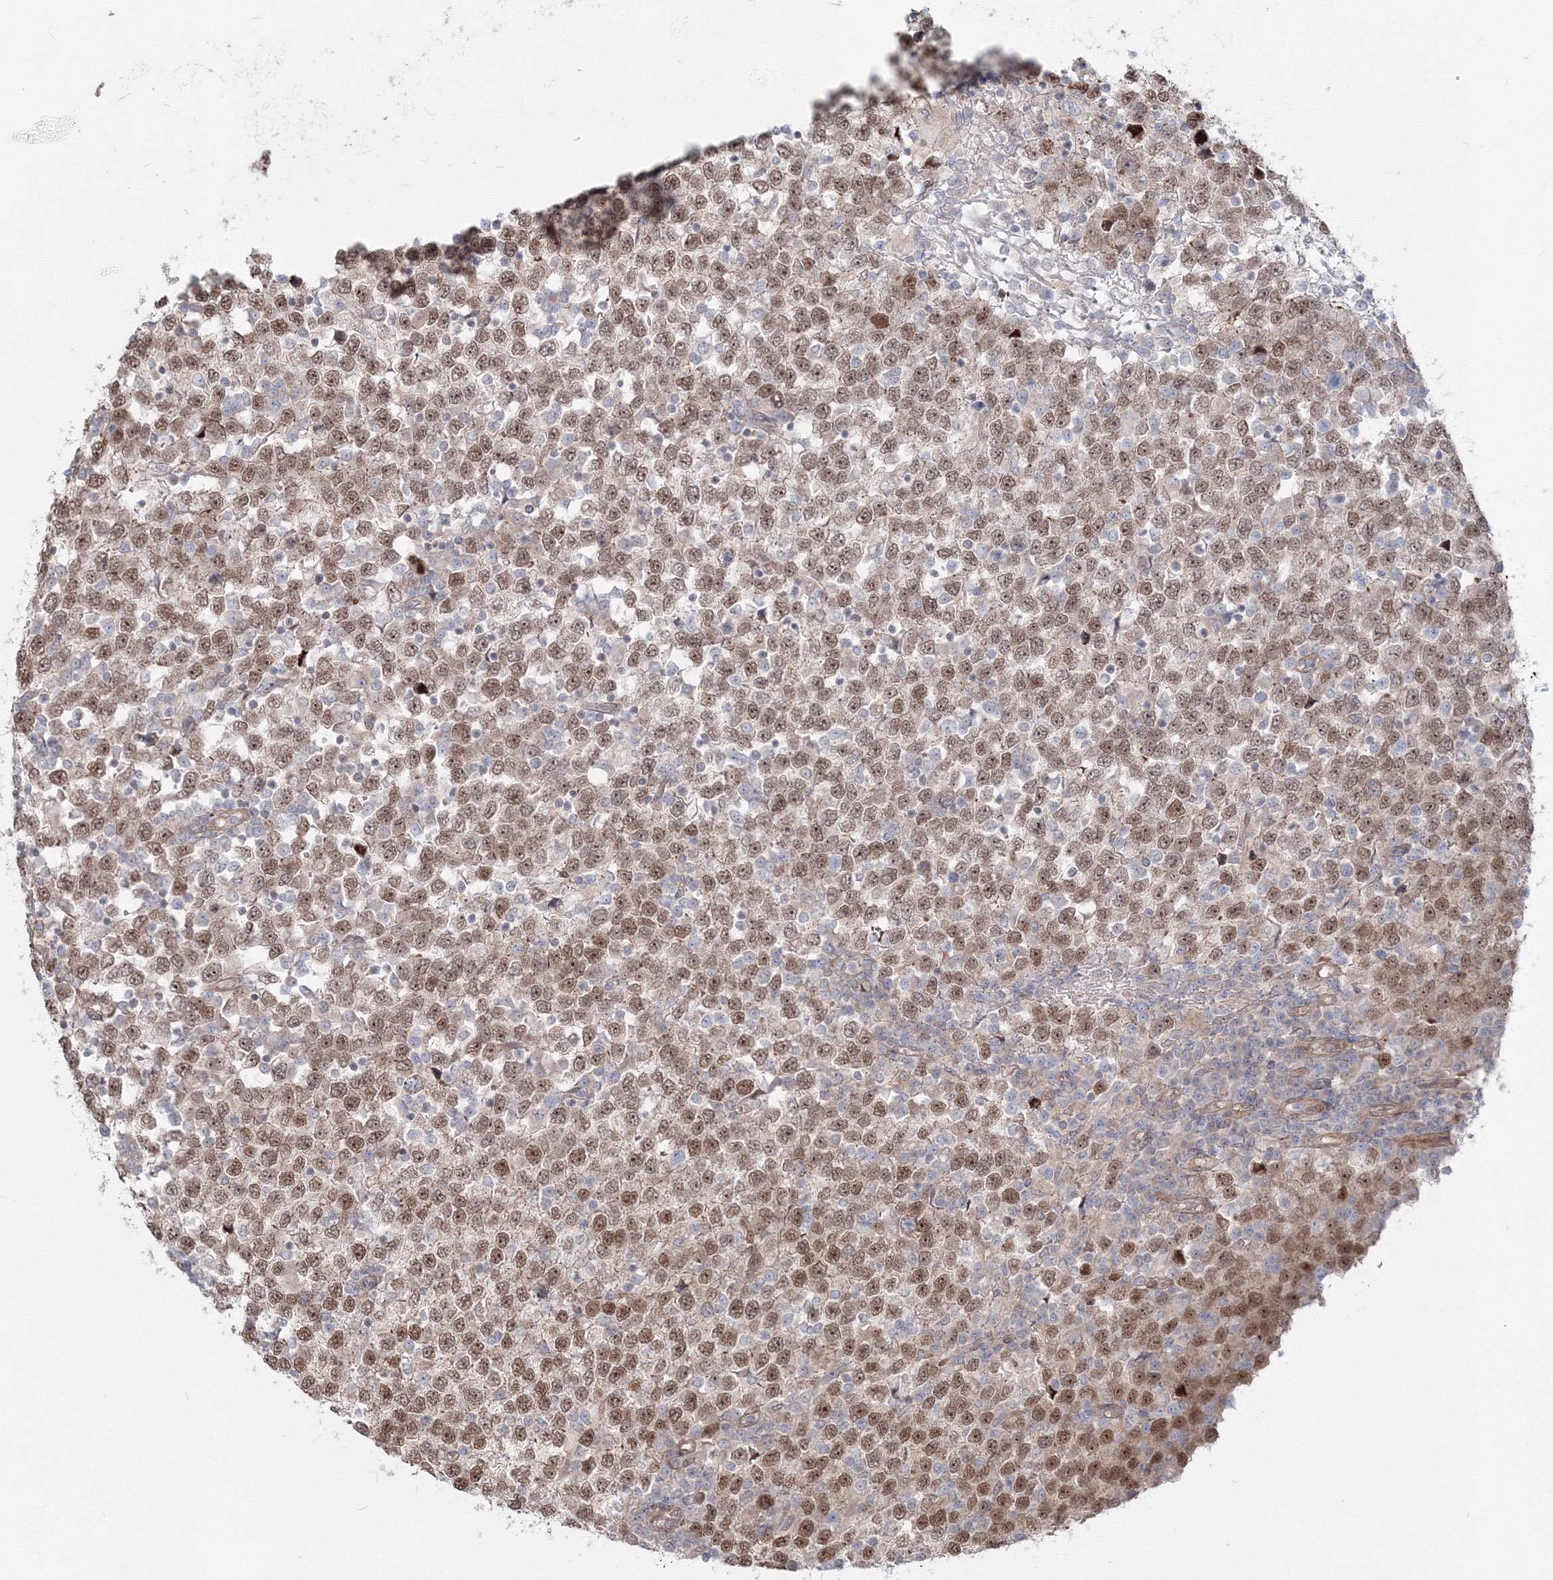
{"staining": {"intensity": "moderate", "quantity": ">75%", "location": "nuclear"}, "tissue": "testis cancer", "cell_type": "Tumor cells", "image_type": "cancer", "snomed": [{"axis": "morphology", "description": "Seminoma, NOS"}, {"axis": "topography", "description": "Testis"}], "caption": "Moderate nuclear positivity for a protein is appreciated in about >75% of tumor cells of testis seminoma using immunohistochemistry (IHC).", "gene": "SH3PXD2A", "patient": {"sex": "male", "age": 65}}